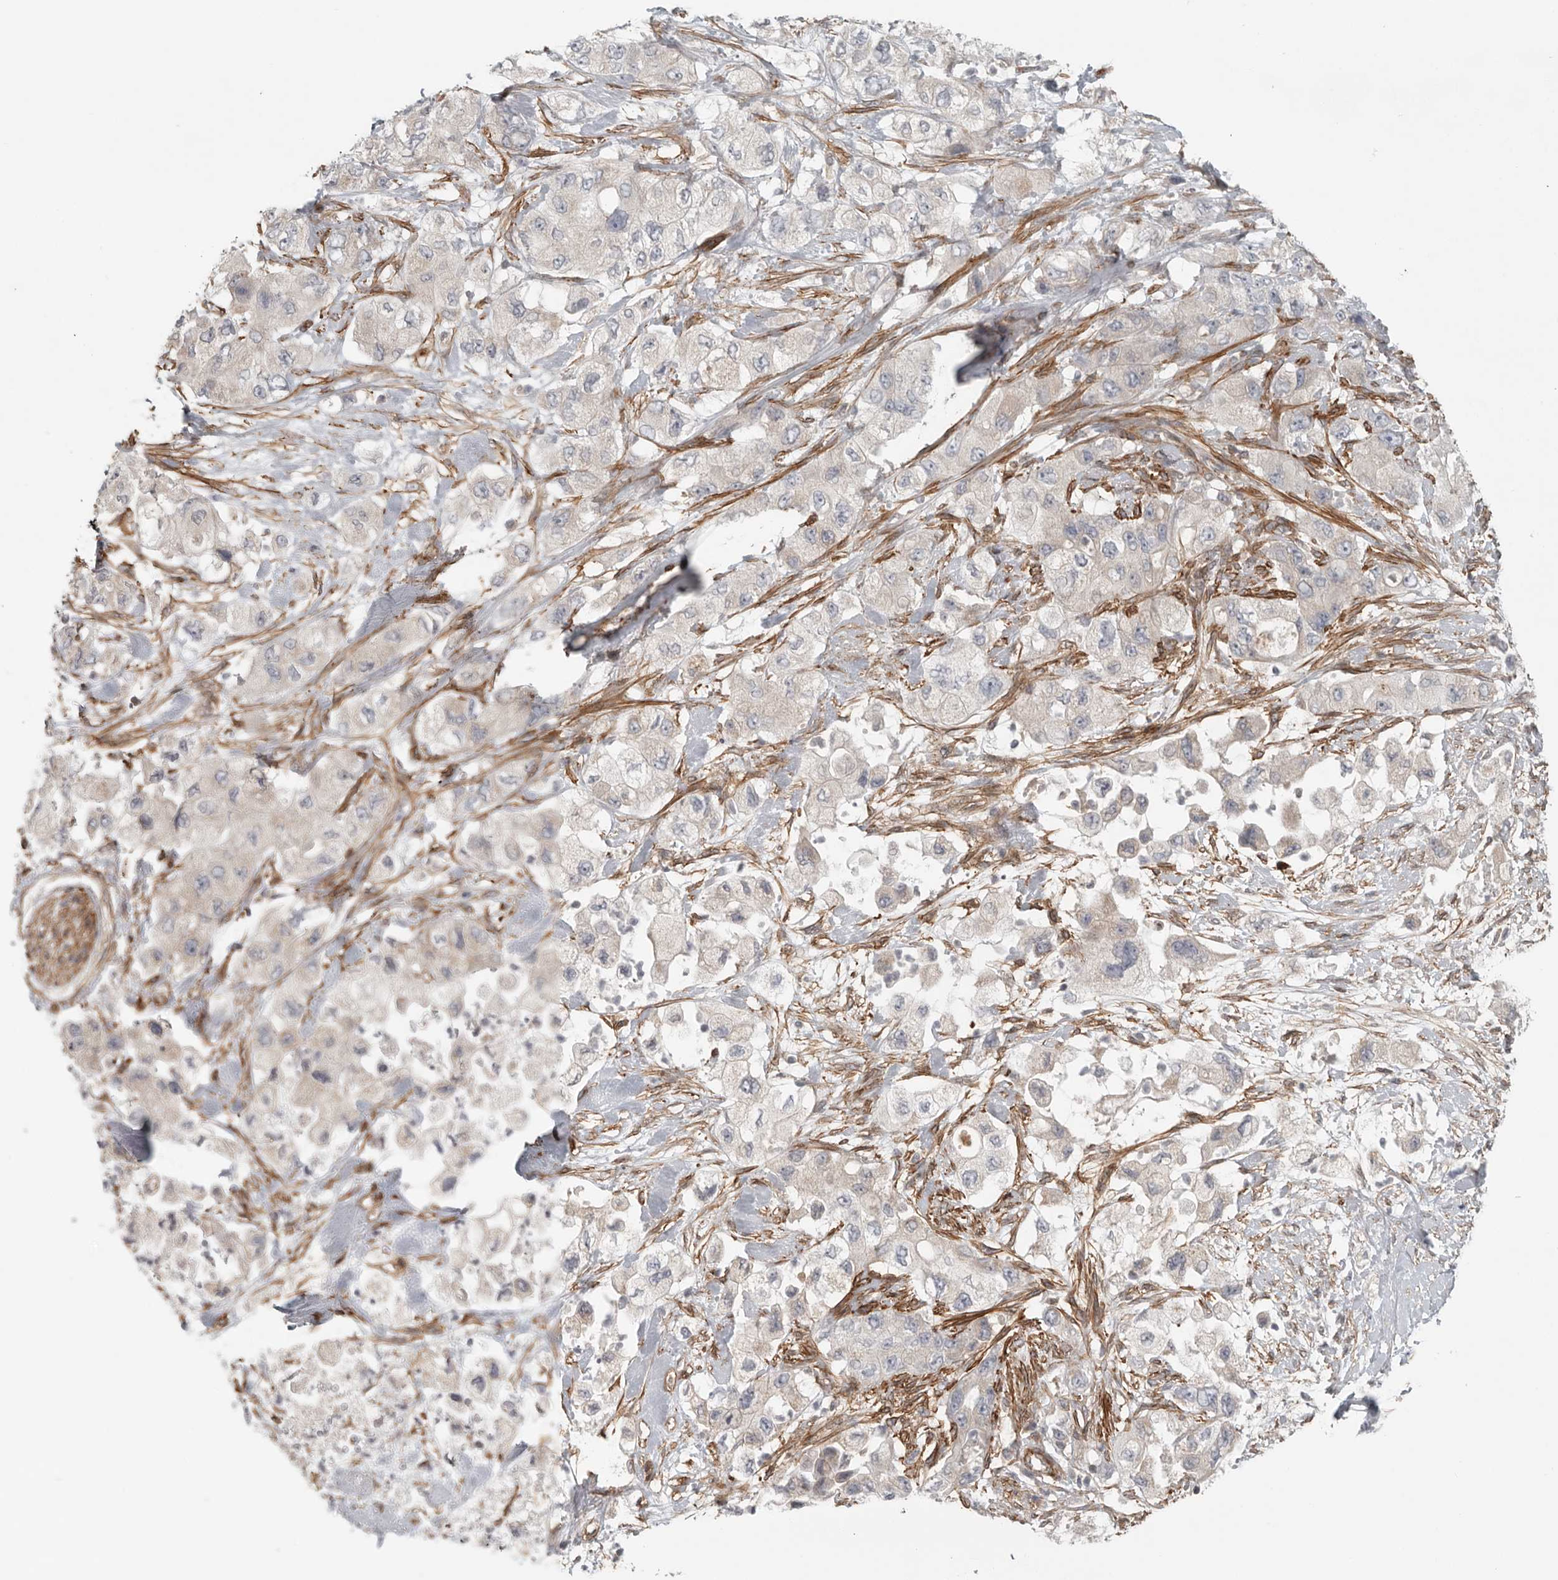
{"staining": {"intensity": "negative", "quantity": "none", "location": "none"}, "tissue": "pancreatic cancer", "cell_type": "Tumor cells", "image_type": "cancer", "snomed": [{"axis": "morphology", "description": "Adenocarcinoma, NOS"}, {"axis": "topography", "description": "Pancreas"}], "caption": "Tumor cells are negative for brown protein staining in pancreatic cancer (adenocarcinoma).", "gene": "LONRF1", "patient": {"sex": "female", "age": 73}}